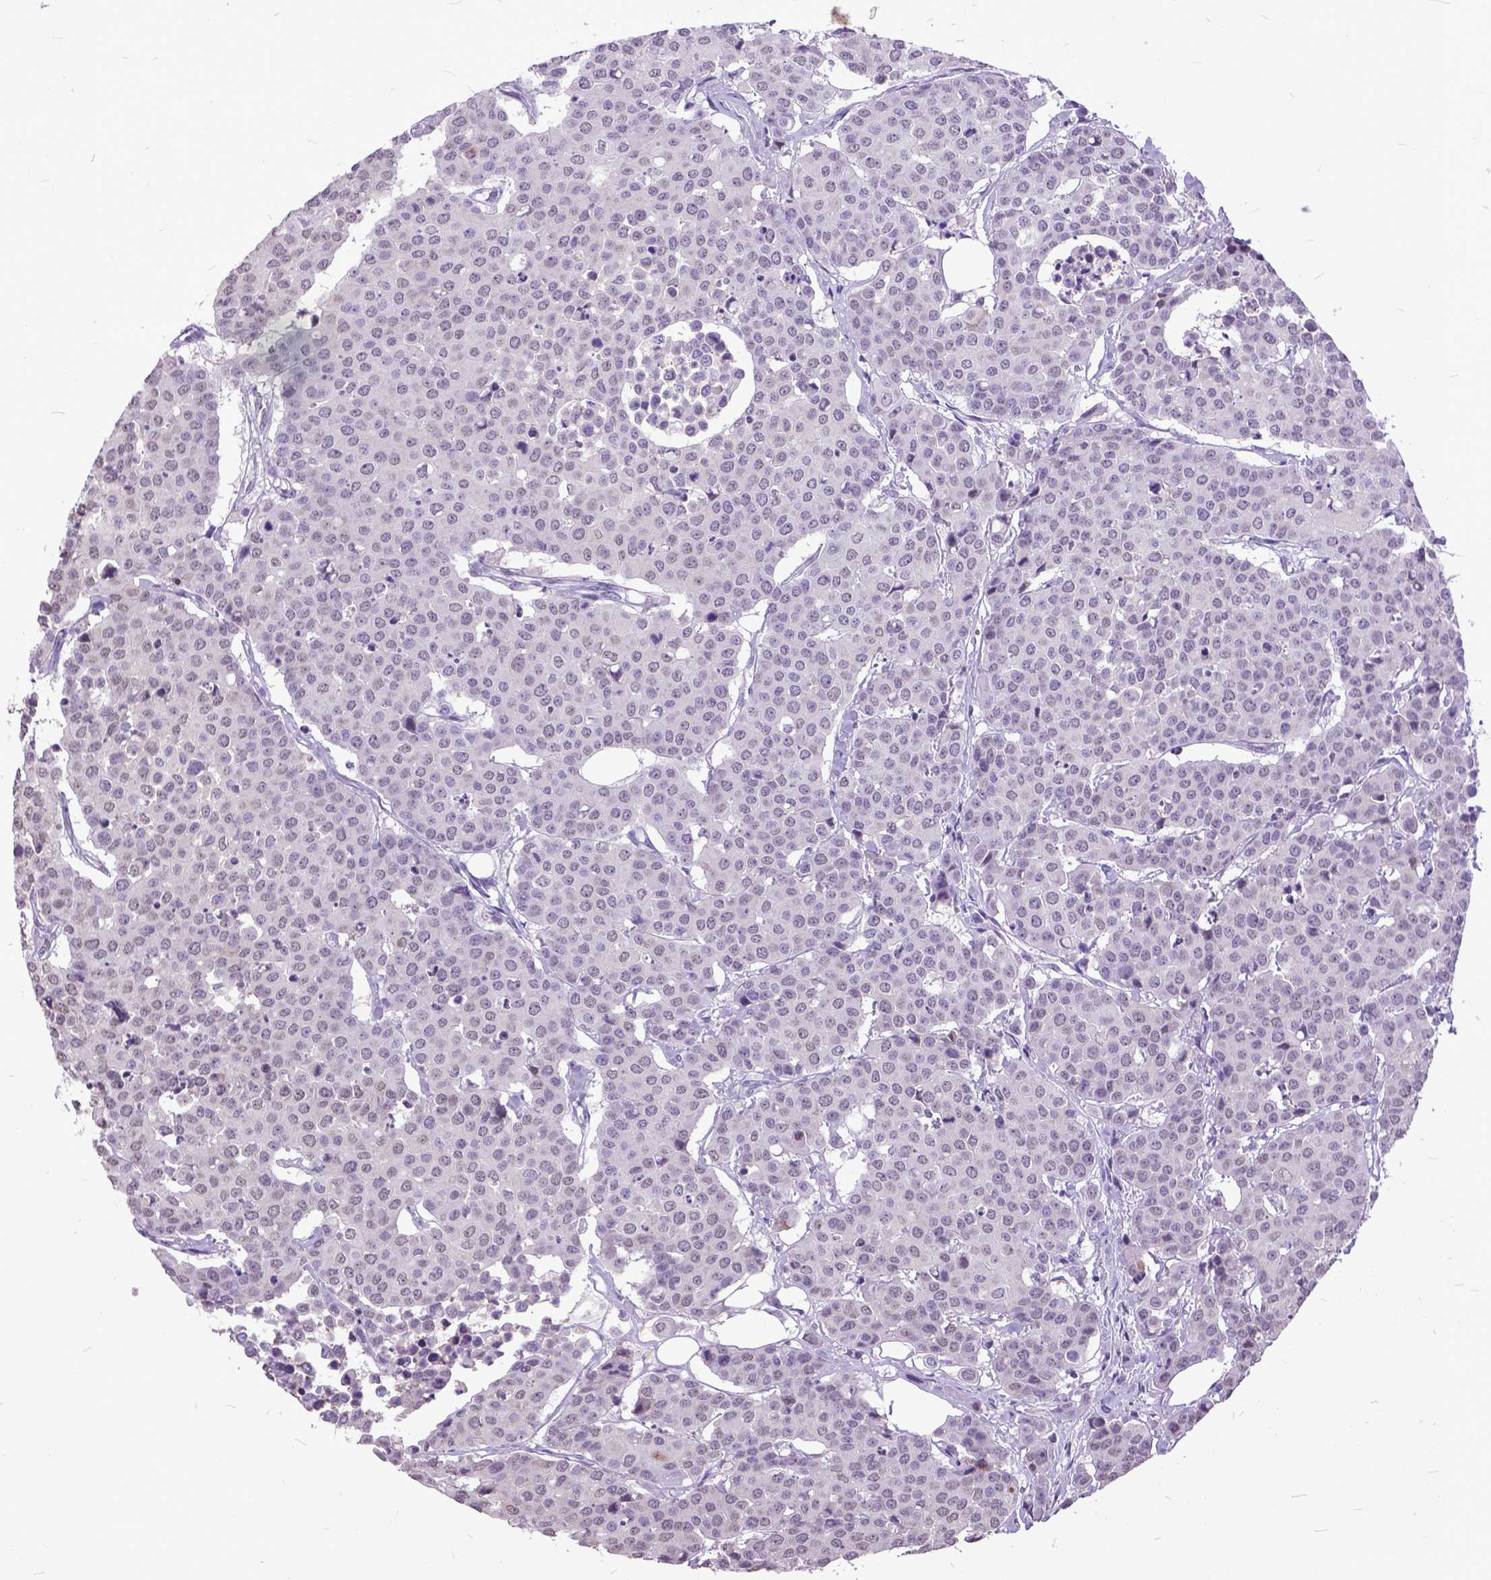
{"staining": {"intensity": "negative", "quantity": "none", "location": "none"}, "tissue": "carcinoid", "cell_type": "Tumor cells", "image_type": "cancer", "snomed": [{"axis": "morphology", "description": "Carcinoid, malignant, NOS"}, {"axis": "topography", "description": "Colon"}], "caption": "High magnification brightfield microscopy of carcinoid stained with DAB (brown) and counterstained with hematoxylin (blue): tumor cells show no significant staining. The staining was performed using DAB to visualize the protein expression in brown, while the nuclei were stained in blue with hematoxylin (Magnification: 20x).", "gene": "MARCHF10", "patient": {"sex": "male", "age": 81}}